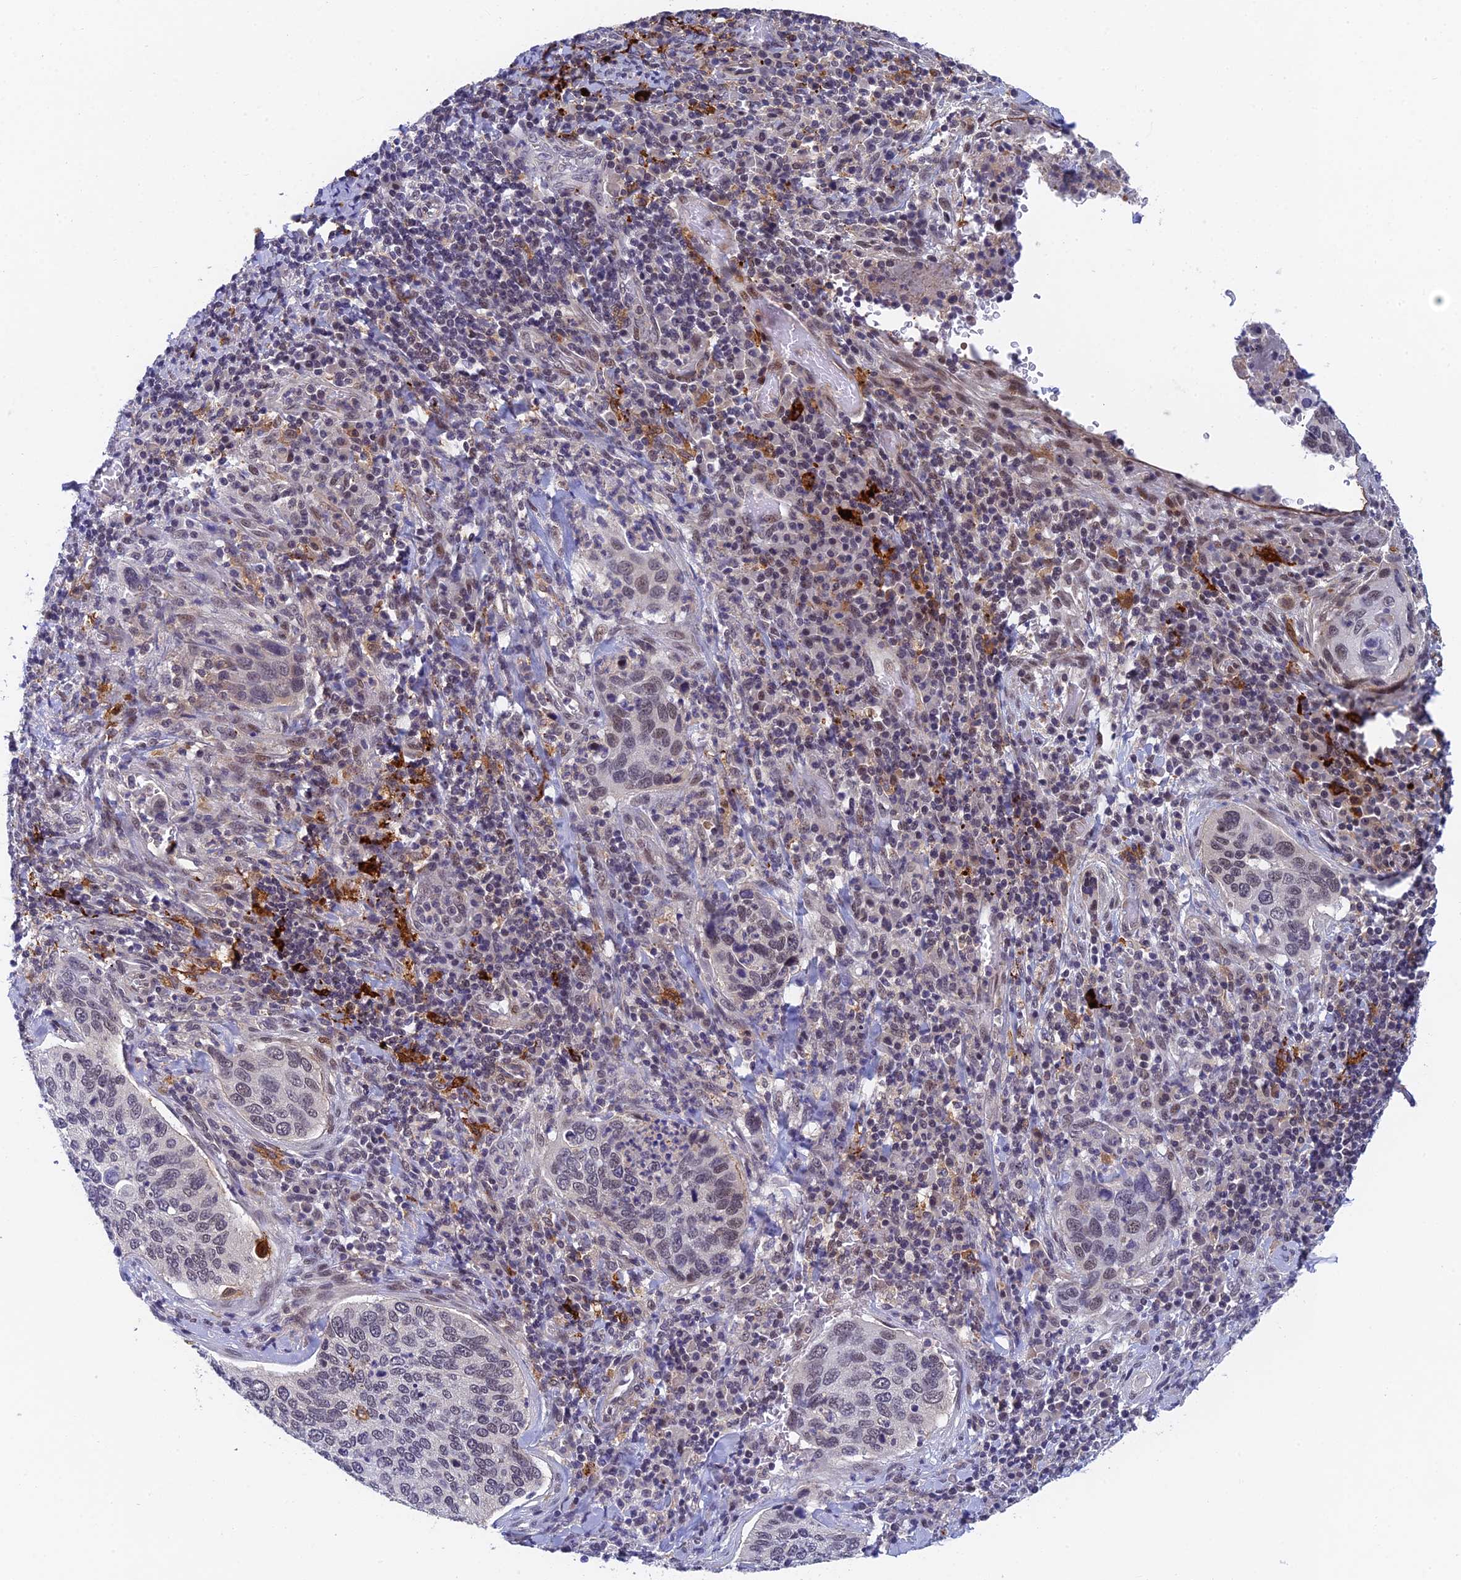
{"staining": {"intensity": "weak", "quantity": "<25%", "location": "nuclear"}, "tissue": "cervical cancer", "cell_type": "Tumor cells", "image_type": "cancer", "snomed": [{"axis": "morphology", "description": "Squamous cell carcinoma, NOS"}, {"axis": "topography", "description": "Cervix"}], "caption": "Image shows no significant protein staining in tumor cells of cervical squamous cell carcinoma.", "gene": "NSMCE1", "patient": {"sex": "female", "age": 53}}